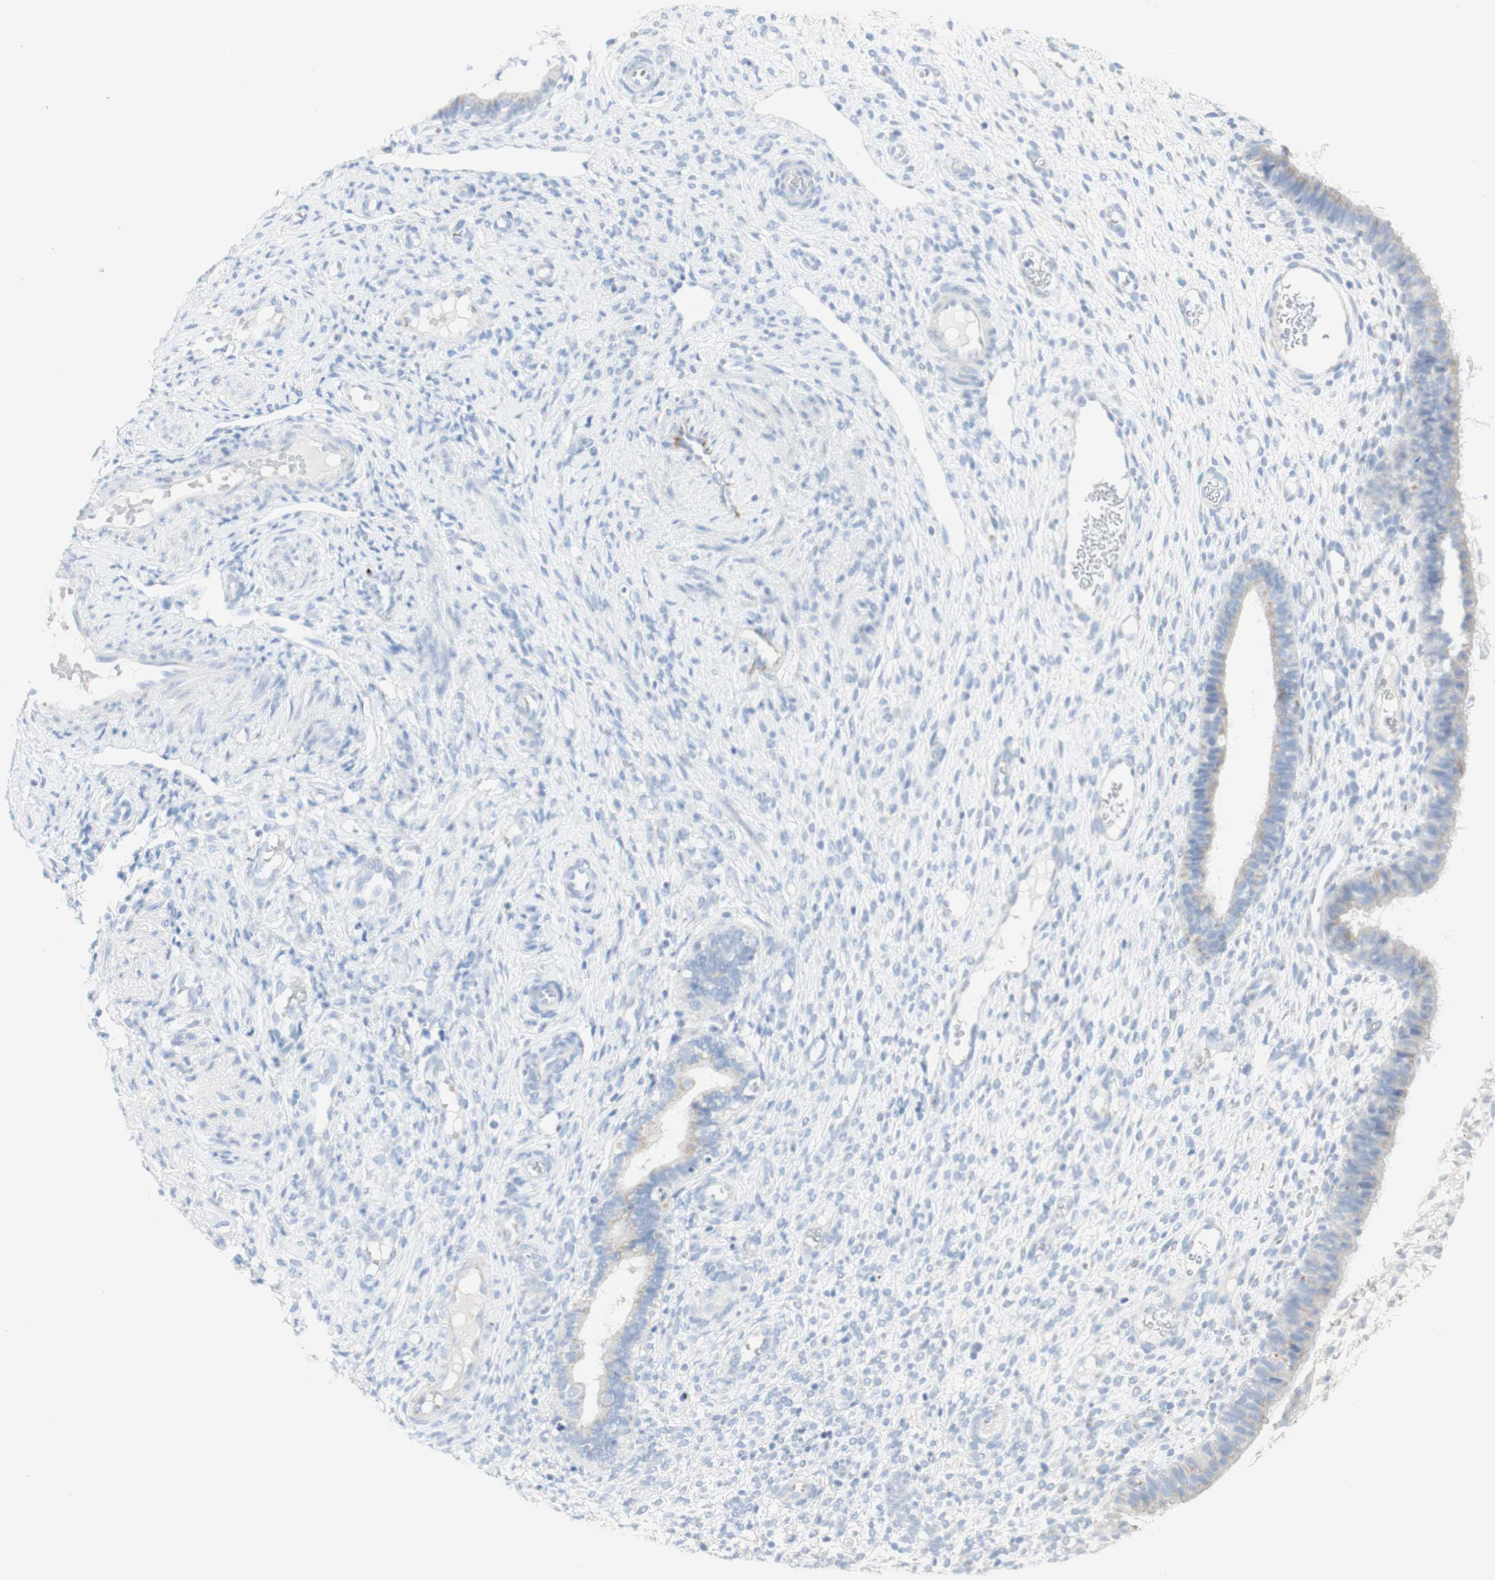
{"staining": {"intensity": "negative", "quantity": "none", "location": "none"}, "tissue": "endometrium", "cell_type": "Cells in endometrial stroma", "image_type": "normal", "snomed": [{"axis": "morphology", "description": "Normal tissue, NOS"}, {"axis": "topography", "description": "Endometrium"}], "caption": "Immunohistochemistry (IHC) of benign endometrium displays no expression in cells in endometrial stroma.", "gene": "MANEA", "patient": {"sex": "female", "age": 61}}